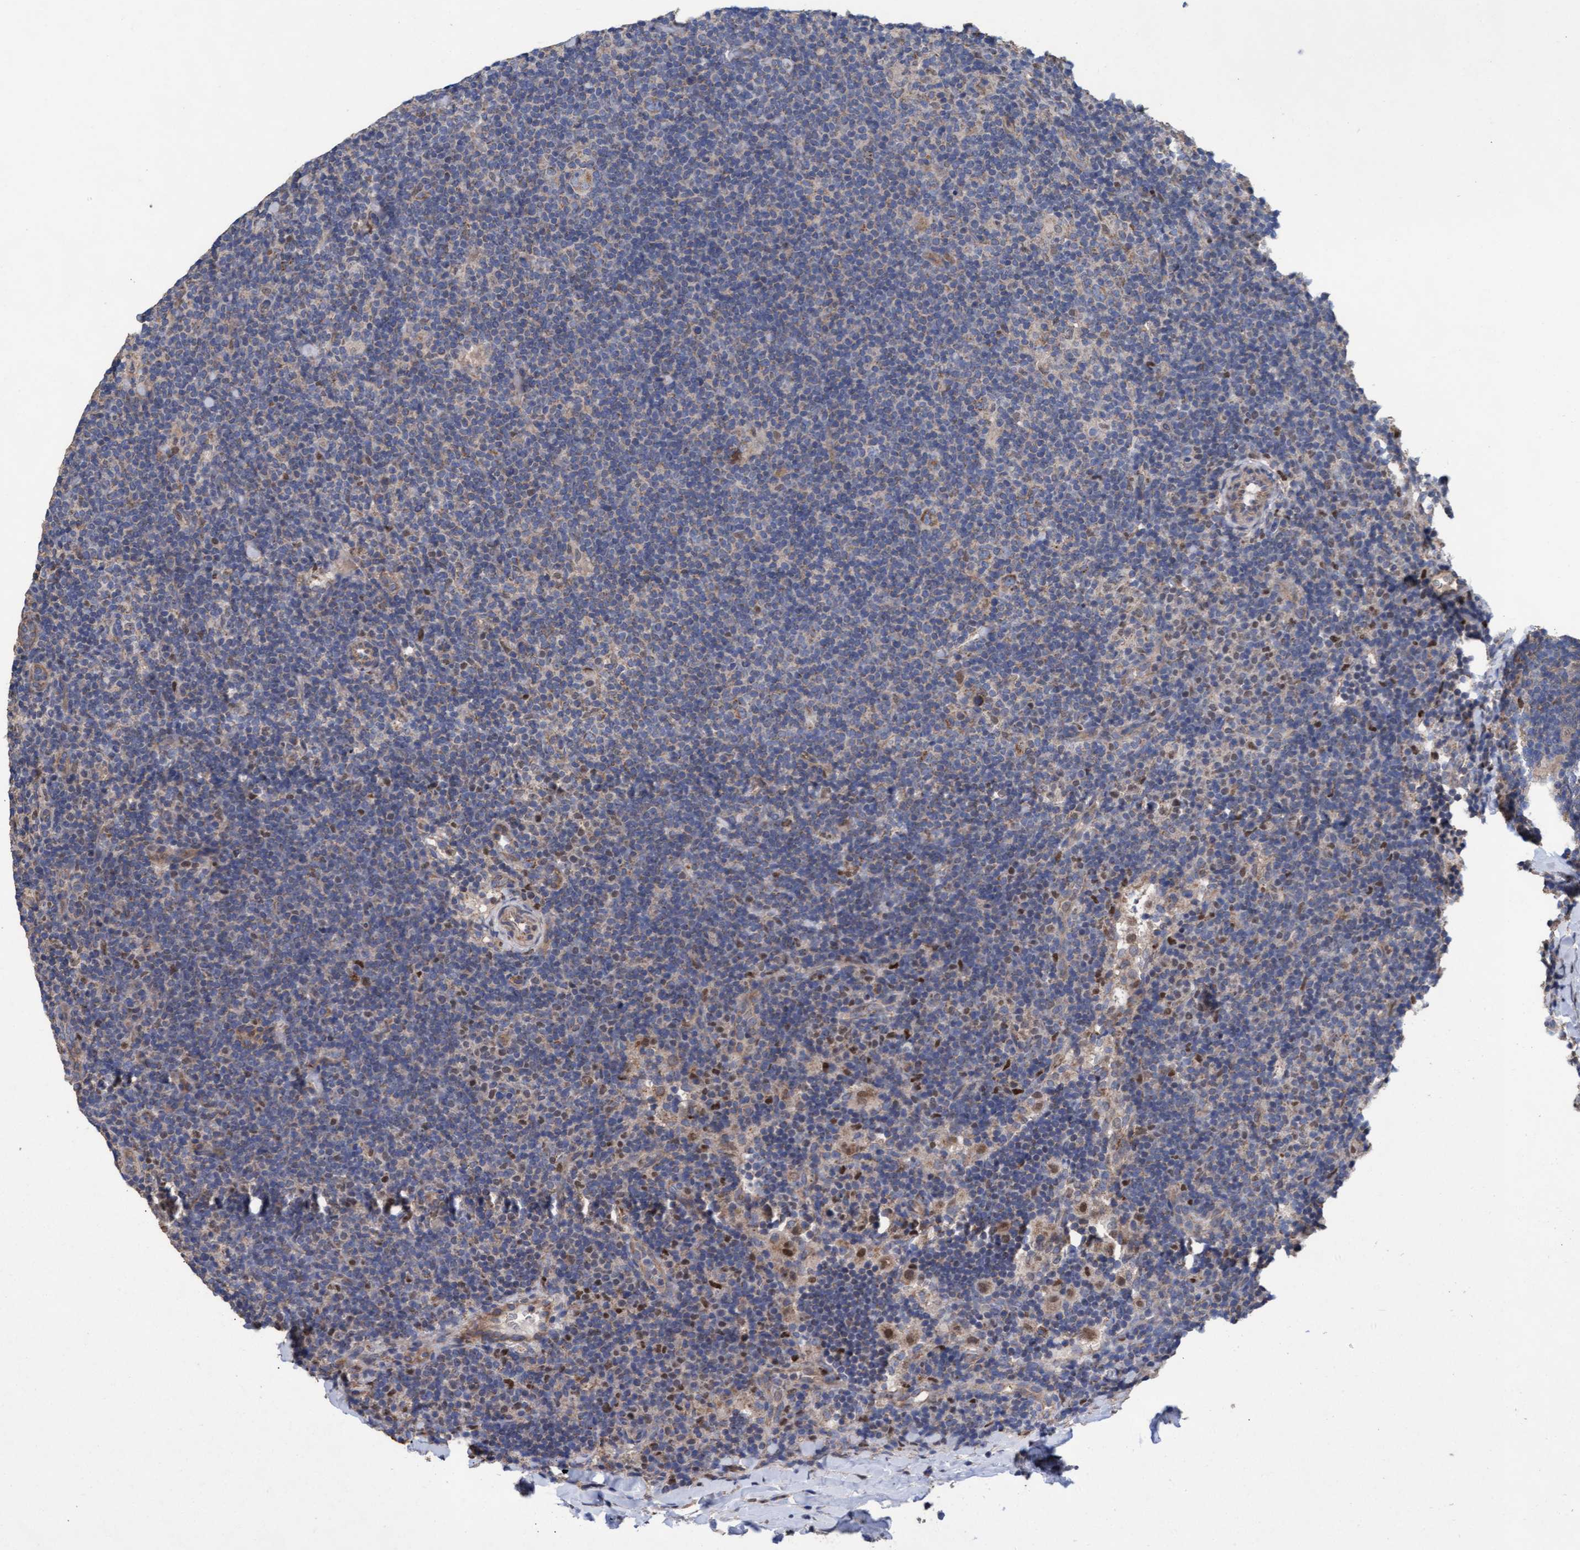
{"staining": {"intensity": "moderate", "quantity": ">75%", "location": "cytoplasmic/membranous"}, "tissue": "lymphoma", "cell_type": "Tumor cells", "image_type": "cancer", "snomed": [{"axis": "morphology", "description": "Hodgkin's disease, NOS"}, {"axis": "topography", "description": "Lymph node"}], "caption": "IHC of human Hodgkin's disease displays medium levels of moderate cytoplasmic/membranous expression in approximately >75% of tumor cells.", "gene": "MRPL38", "patient": {"sex": "female", "age": 57}}